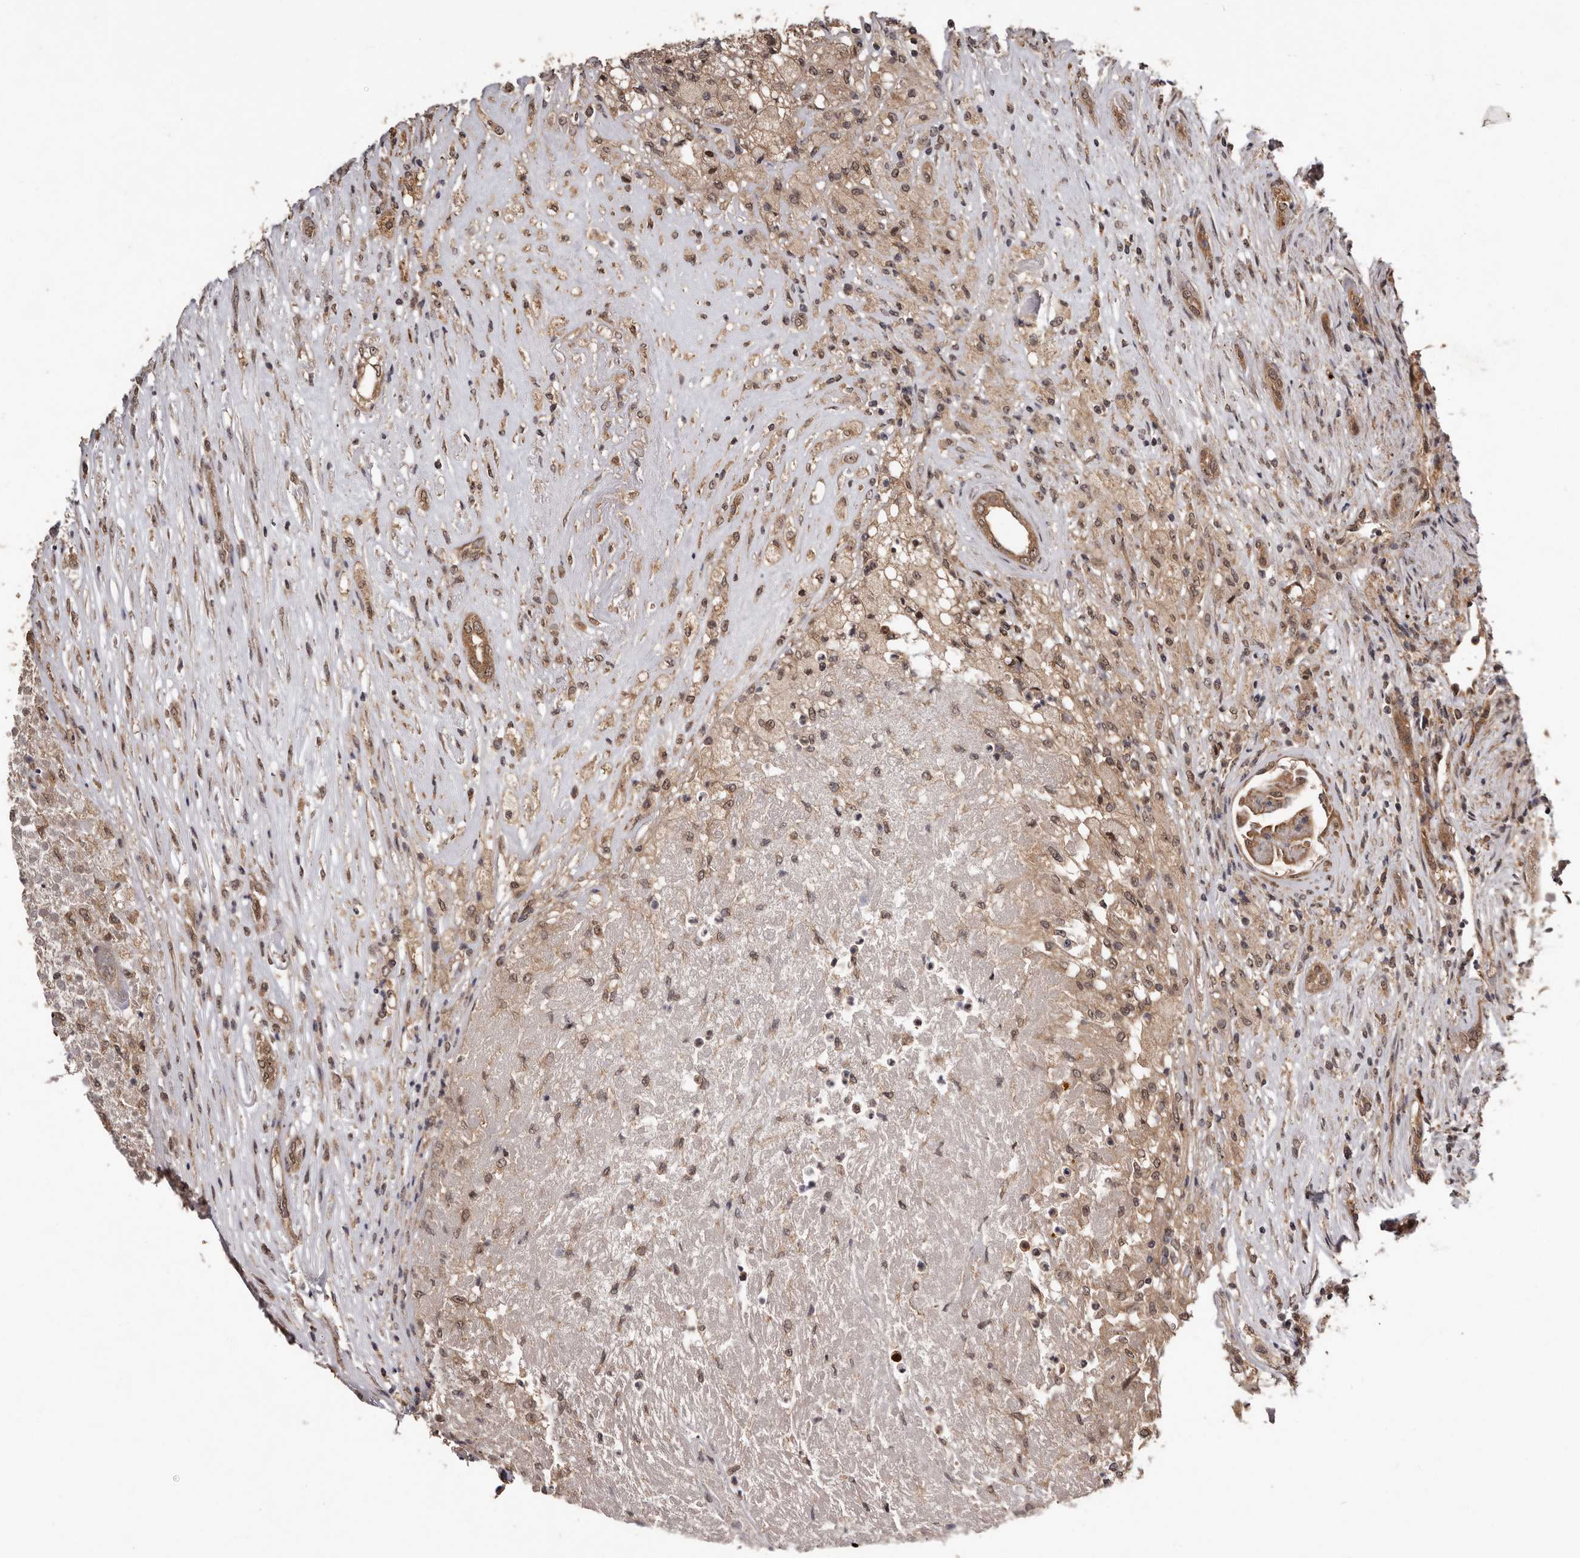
{"staining": {"intensity": "moderate", "quantity": ">75%", "location": "cytoplasmic/membranous,nuclear"}, "tissue": "renal cancer", "cell_type": "Tumor cells", "image_type": "cancer", "snomed": [{"axis": "morphology", "description": "Adenocarcinoma, NOS"}, {"axis": "topography", "description": "Kidney"}], "caption": "Immunohistochemistry photomicrograph of renal adenocarcinoma stained for a protein (brown), which shows medium levels of moderate cytoplasmic/membranous and nuclear positivity in about >75% of tumor cells.", "gene": "VPS37A", "patient": {"sex": "female", "age": 54}}